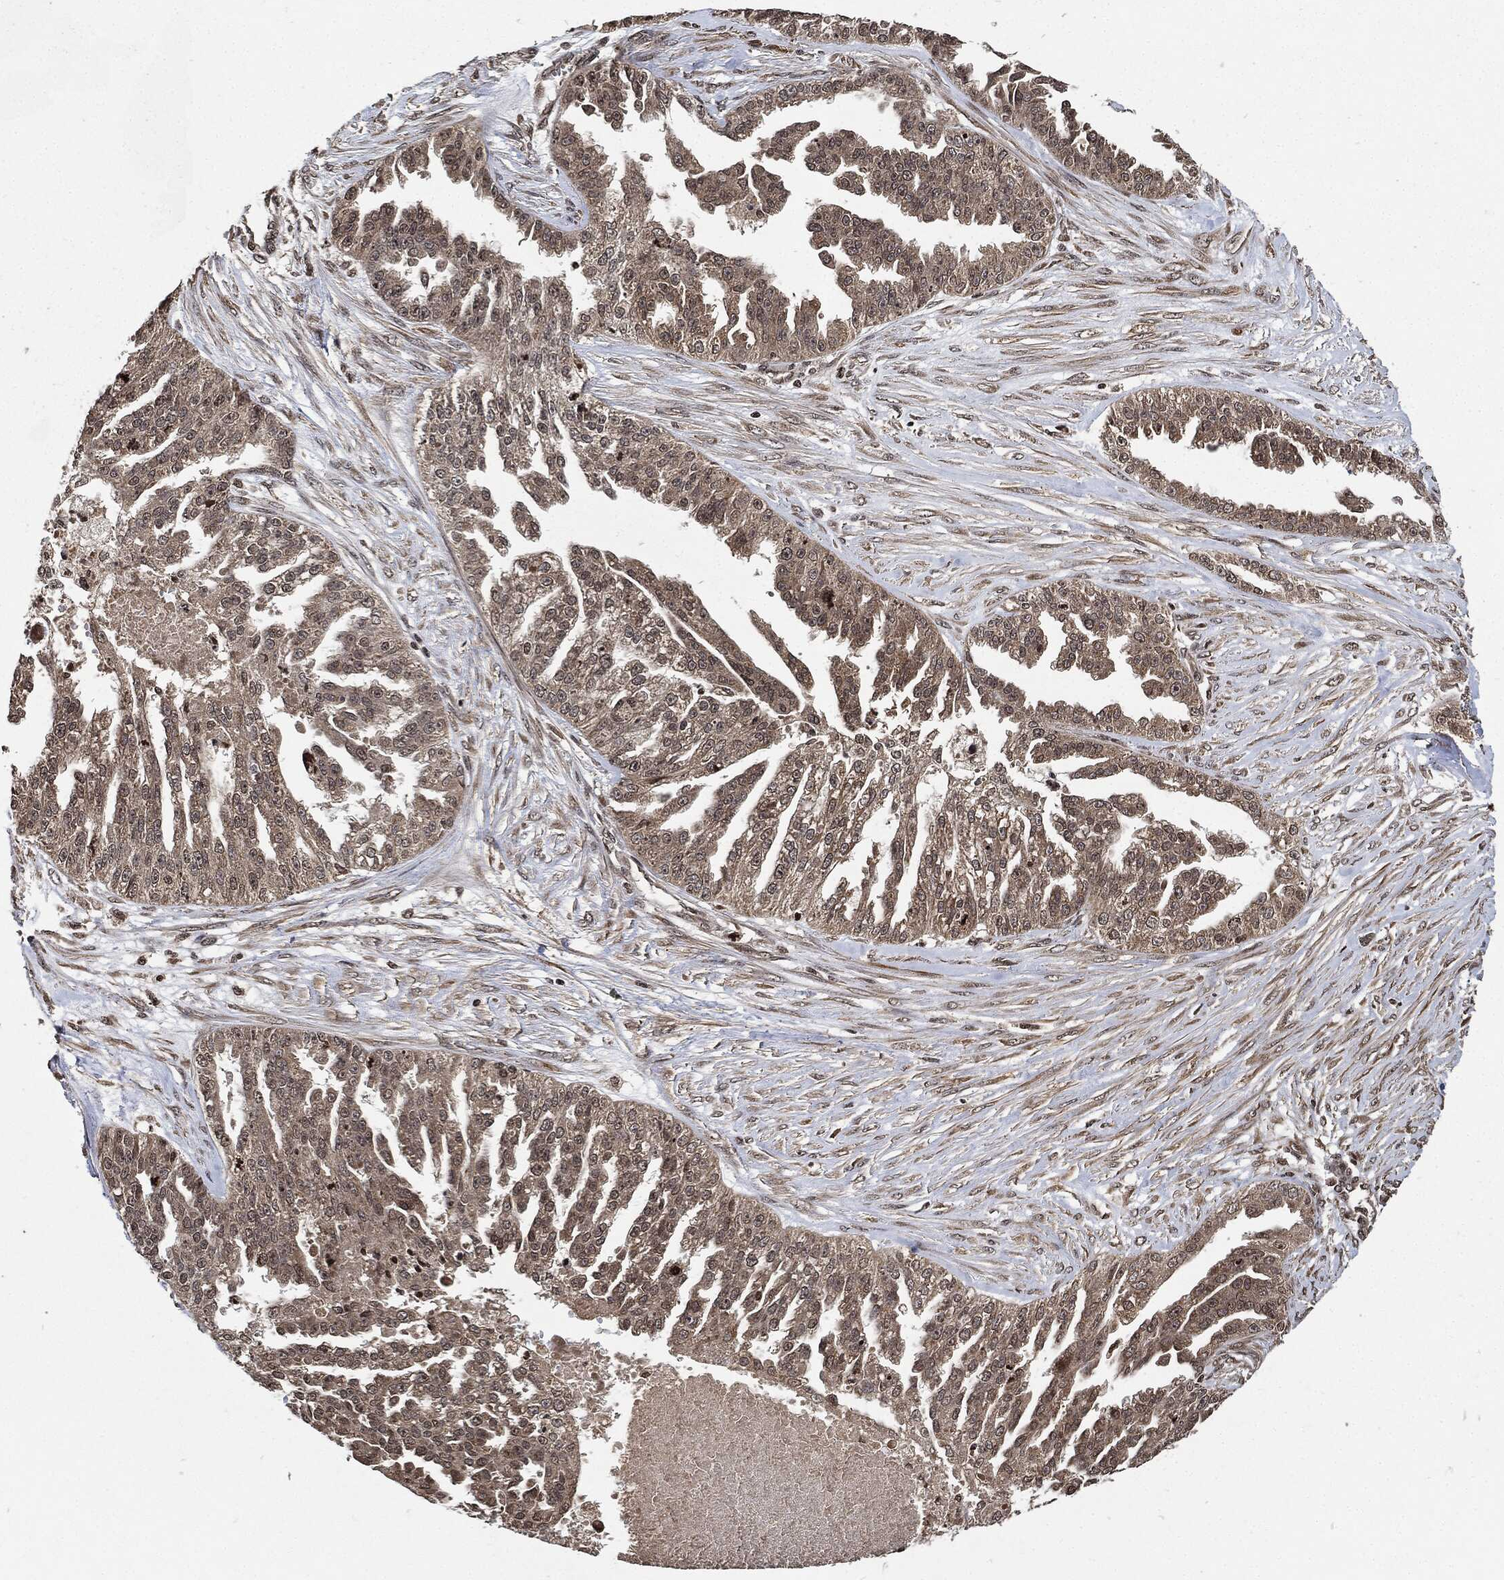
{"staining": {"intensity": "negative", "quantity": "none", "location": "none"}, "tissue": "ovarian cancer", "cell_type": "Tumor cells", "image_type": "cancer", "snomed": [{"axis": "morphology", "description": "Cystadenocarcinoma, serous, NOS"}, {"axis": "topography", "description": "Ovary"}], "caption": "Immunohistochemistry (IHC) photomicrograph of neoplastic tissue: ovarian cancer stained with DAB shows no significant protein positivity in tumor cells.", "gene": "PDK1", "patient": {"sex": "female", "age": 58}}